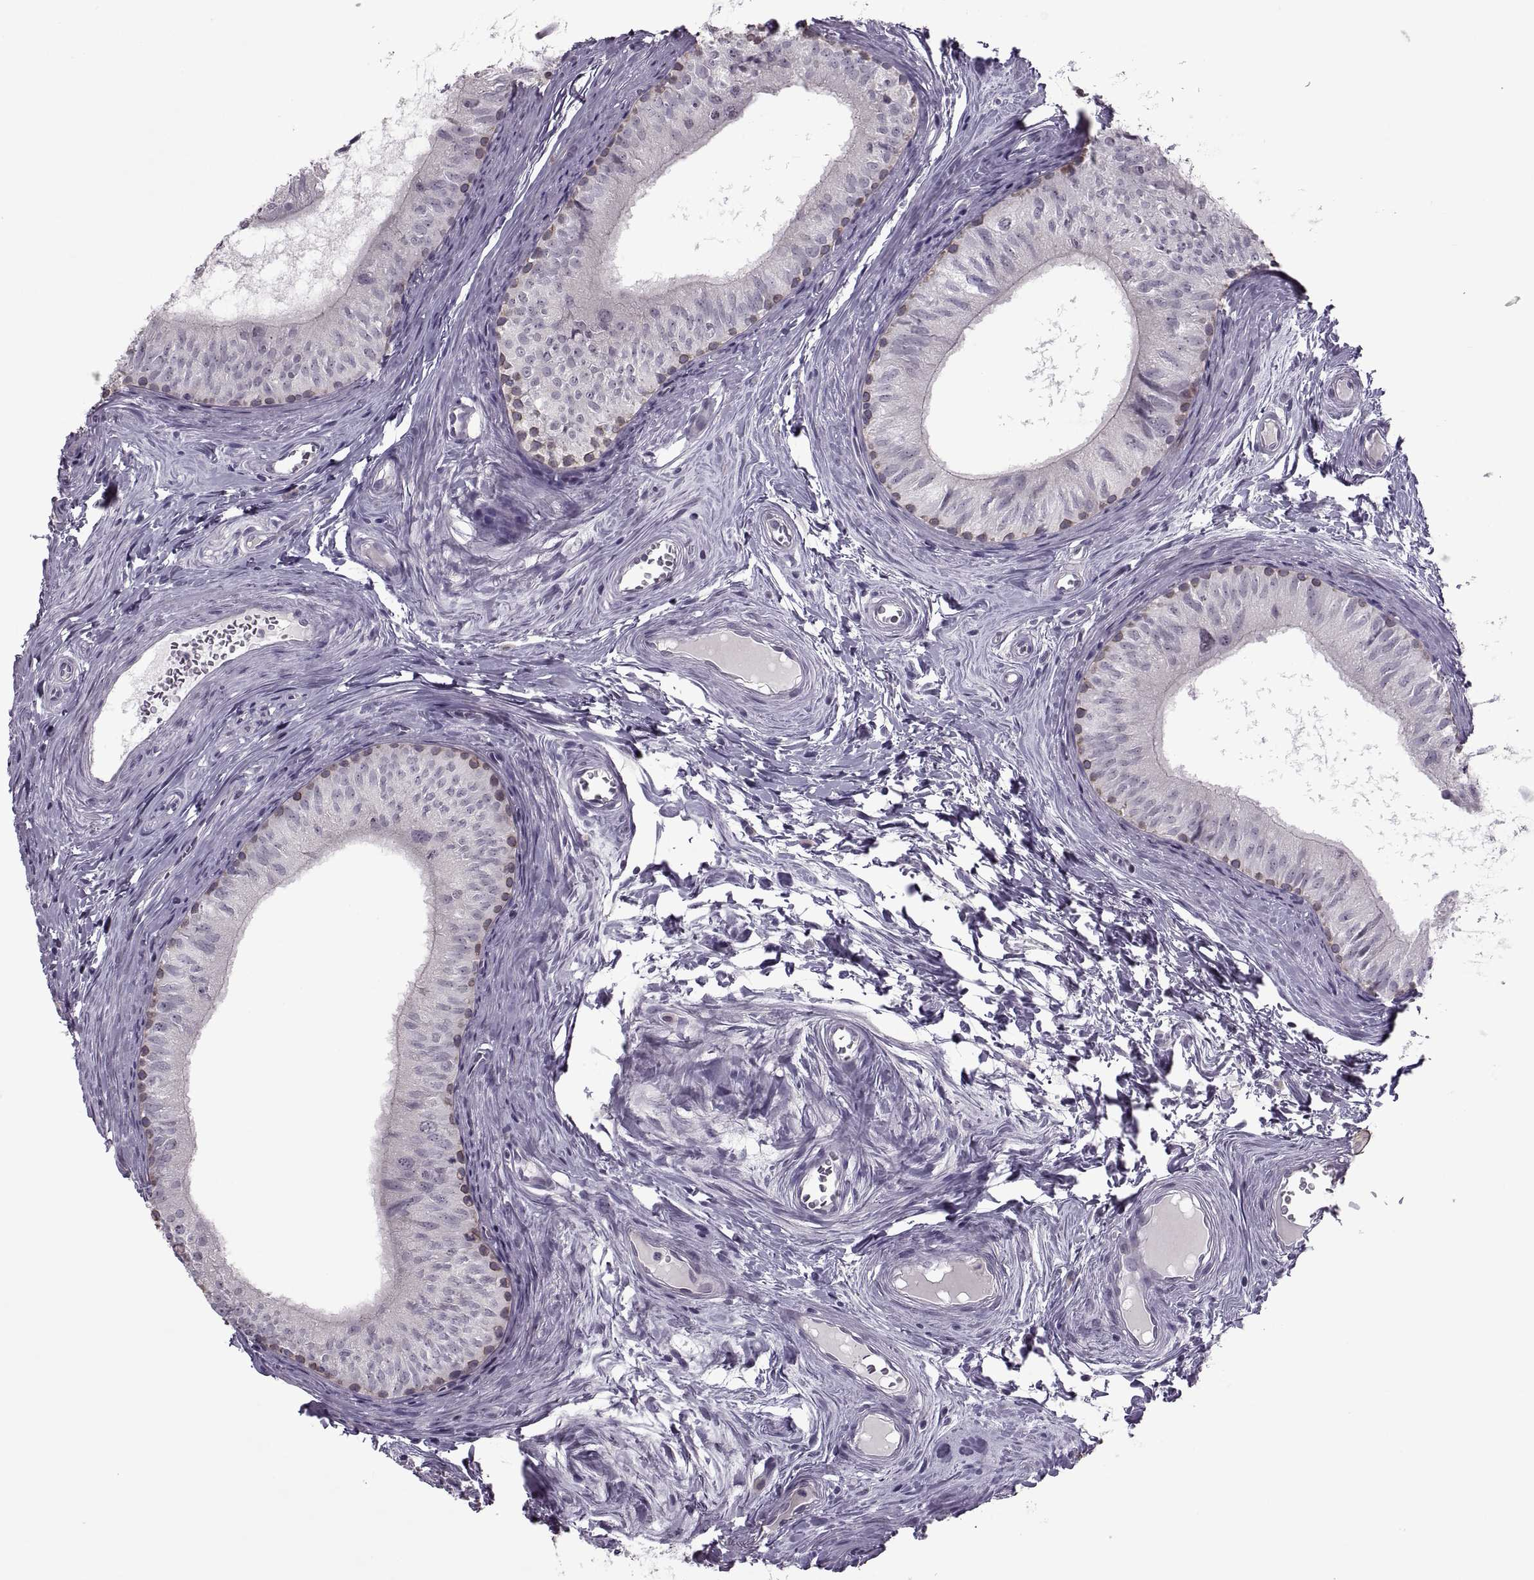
{"staining": {"intensity": "negative", "quantity": "none", "location": "none"}, "tissue": "epididymis", "cell_type": "Glandular cells", "image_type": "normal", "snomed": [{"axis": "morphology", "description": "Normal tissue, NOS"}, {"axis": "topography", "description": "Epididymis"}], "caption": "Immunohistochemistry photomicrograph of normal epididymis: epididymis stained with DAB (3,3'-diaminobenzidine) shows no significant protein expression in glandular cells. (DAB (3,3'-diaminobenzidine) immunohistochemistry with hematoxylin counter stain).", "gene": "MGAT4D", "patient": {"sex": "male", "age": 52}}